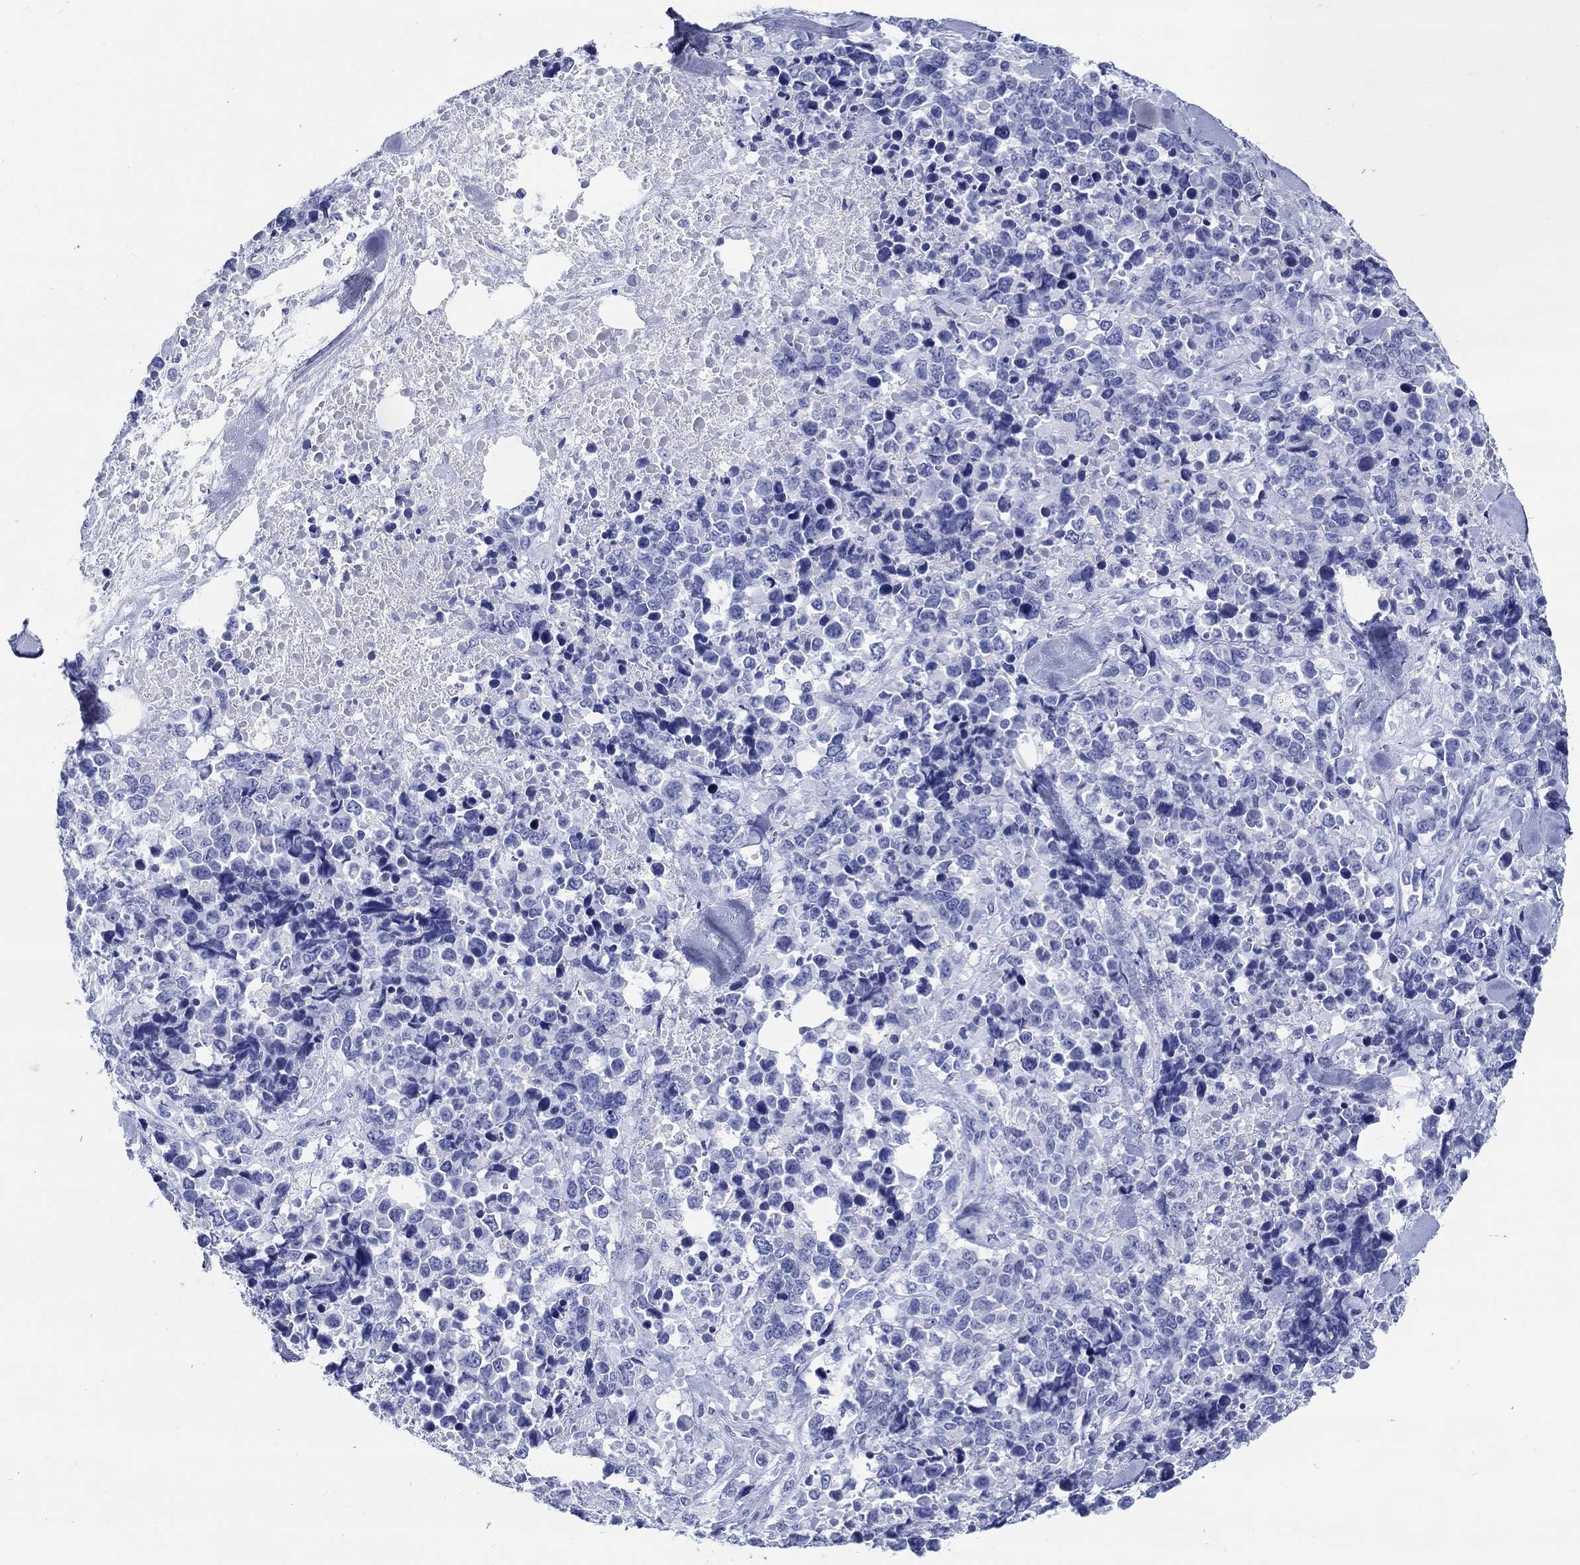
{"staining": {"intensity": "negative", "quantity": "none", "location": "none"}, "tissue": "melanoma", "cell_type": "Tumor cells", "image_type": "cancer", "snomed": [{"axis": "morphology", "description": "Malignant melanoma, Metastatic site"}, {"axis": "topography", "description": "Skin"}], "caption": "High power microscopy micrograph of an IHC histopathology image of malignant melanoma (metastatic site), revealing no significant staining in tumor cells.", "gene": "FBXO2", "patient": {"sex": "male", "age": 84}}